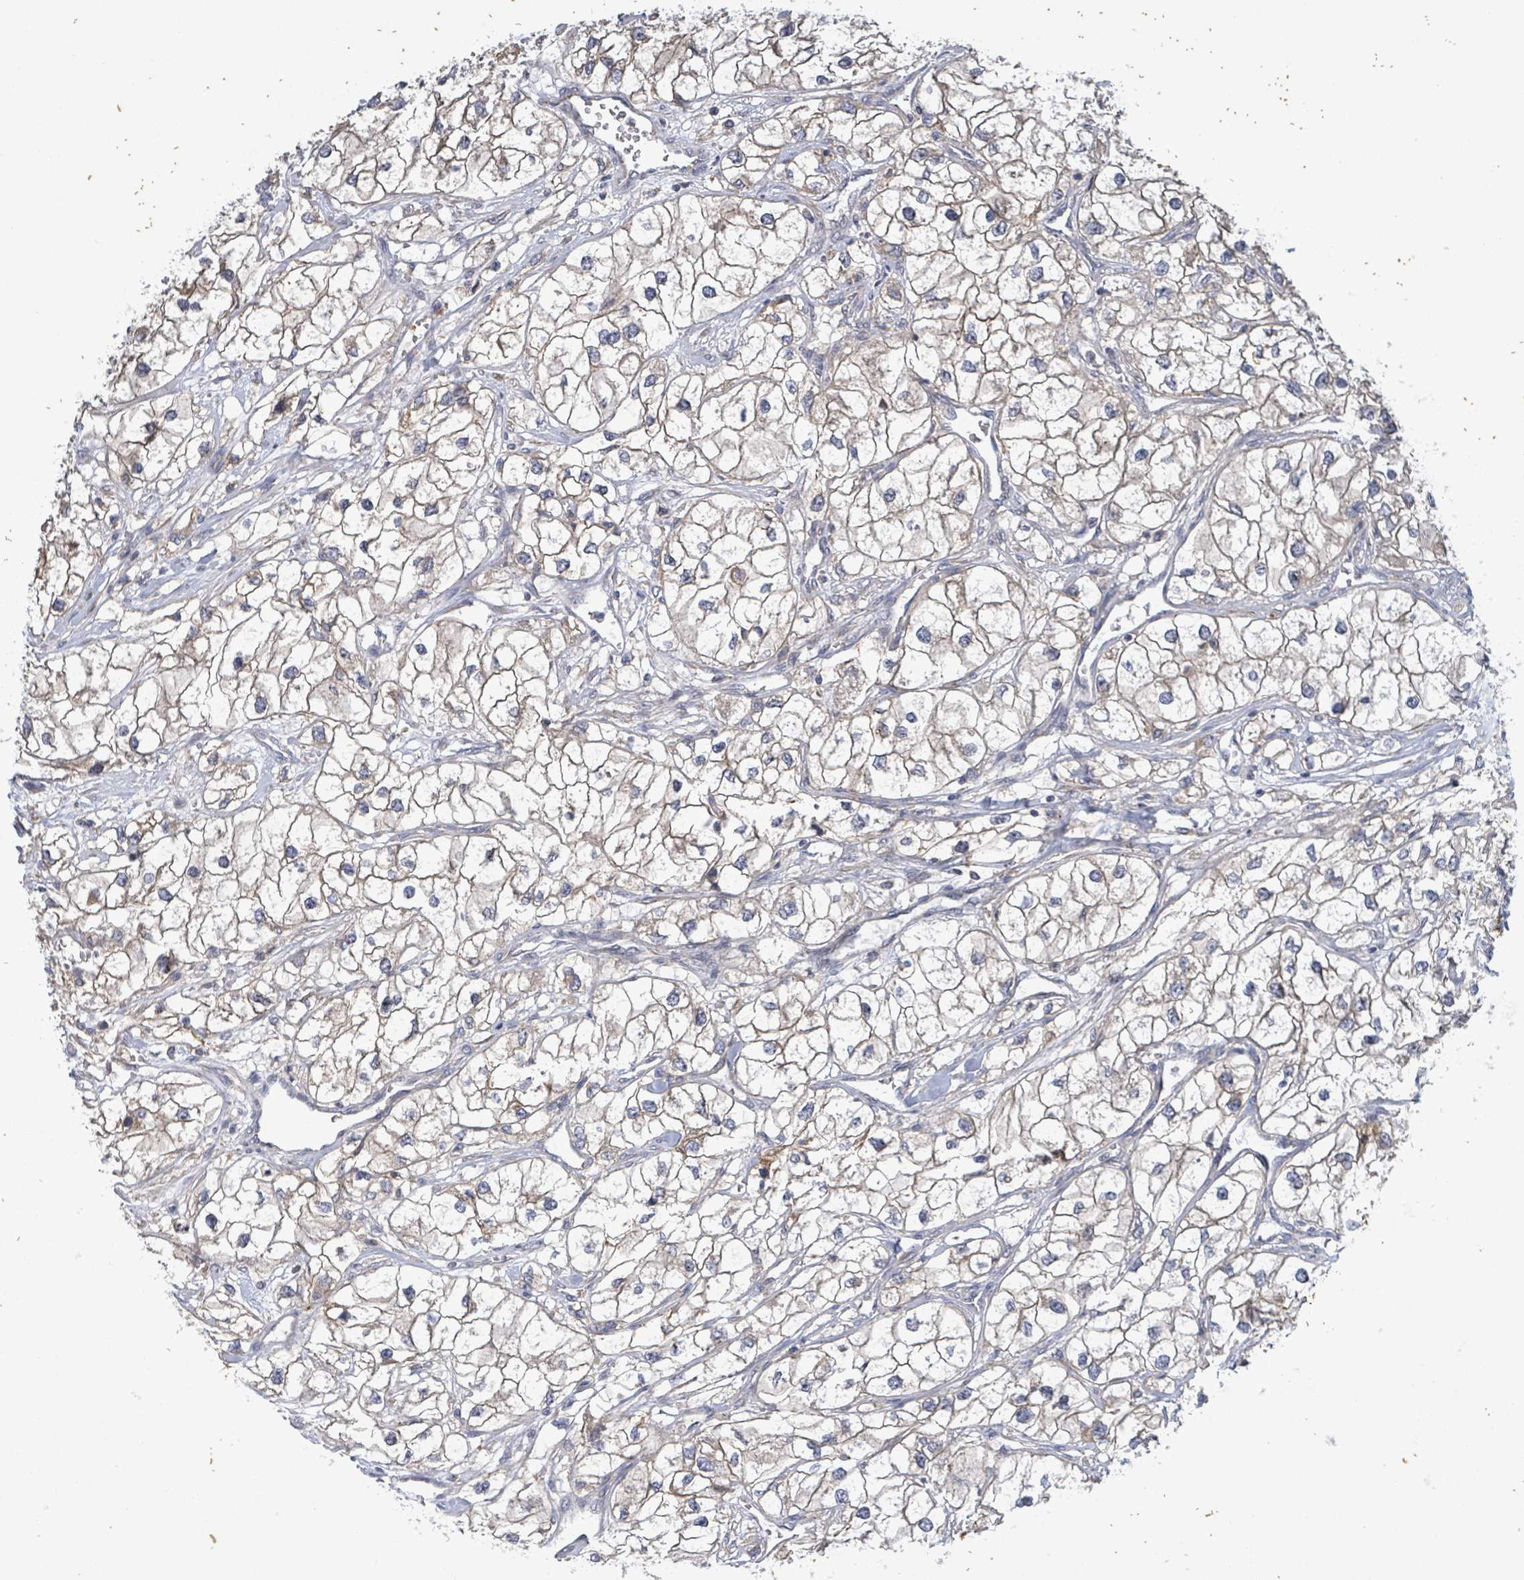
{"staining": {"intensity": "weak", "quantity": "25%-75%", "location": "cytoplasmic/membranous"}, "tissue": "renal cancer", "cell_type": "Tumor cells", "image_type": "cancer", "snomed": [{"axis": "morphology", "description": "Adenocarcinoma, NOS"}, {"axis": "topography", "description": "Kidney"}], "caption": "Immunohistochemistry (IHC) (DAB (3,3'-diaminobenzidine)) staining of adenocarcinoma (renal) shows weak cytoplasmic/membranous protein staining in approximately 25%-75% of tumor cells. Immunohistochemistry (IHC) stains the protein in brown and the nuclei are stained blue.", "gene": "ATP13A1", "patient": {"sex": "male", "age": 59}}